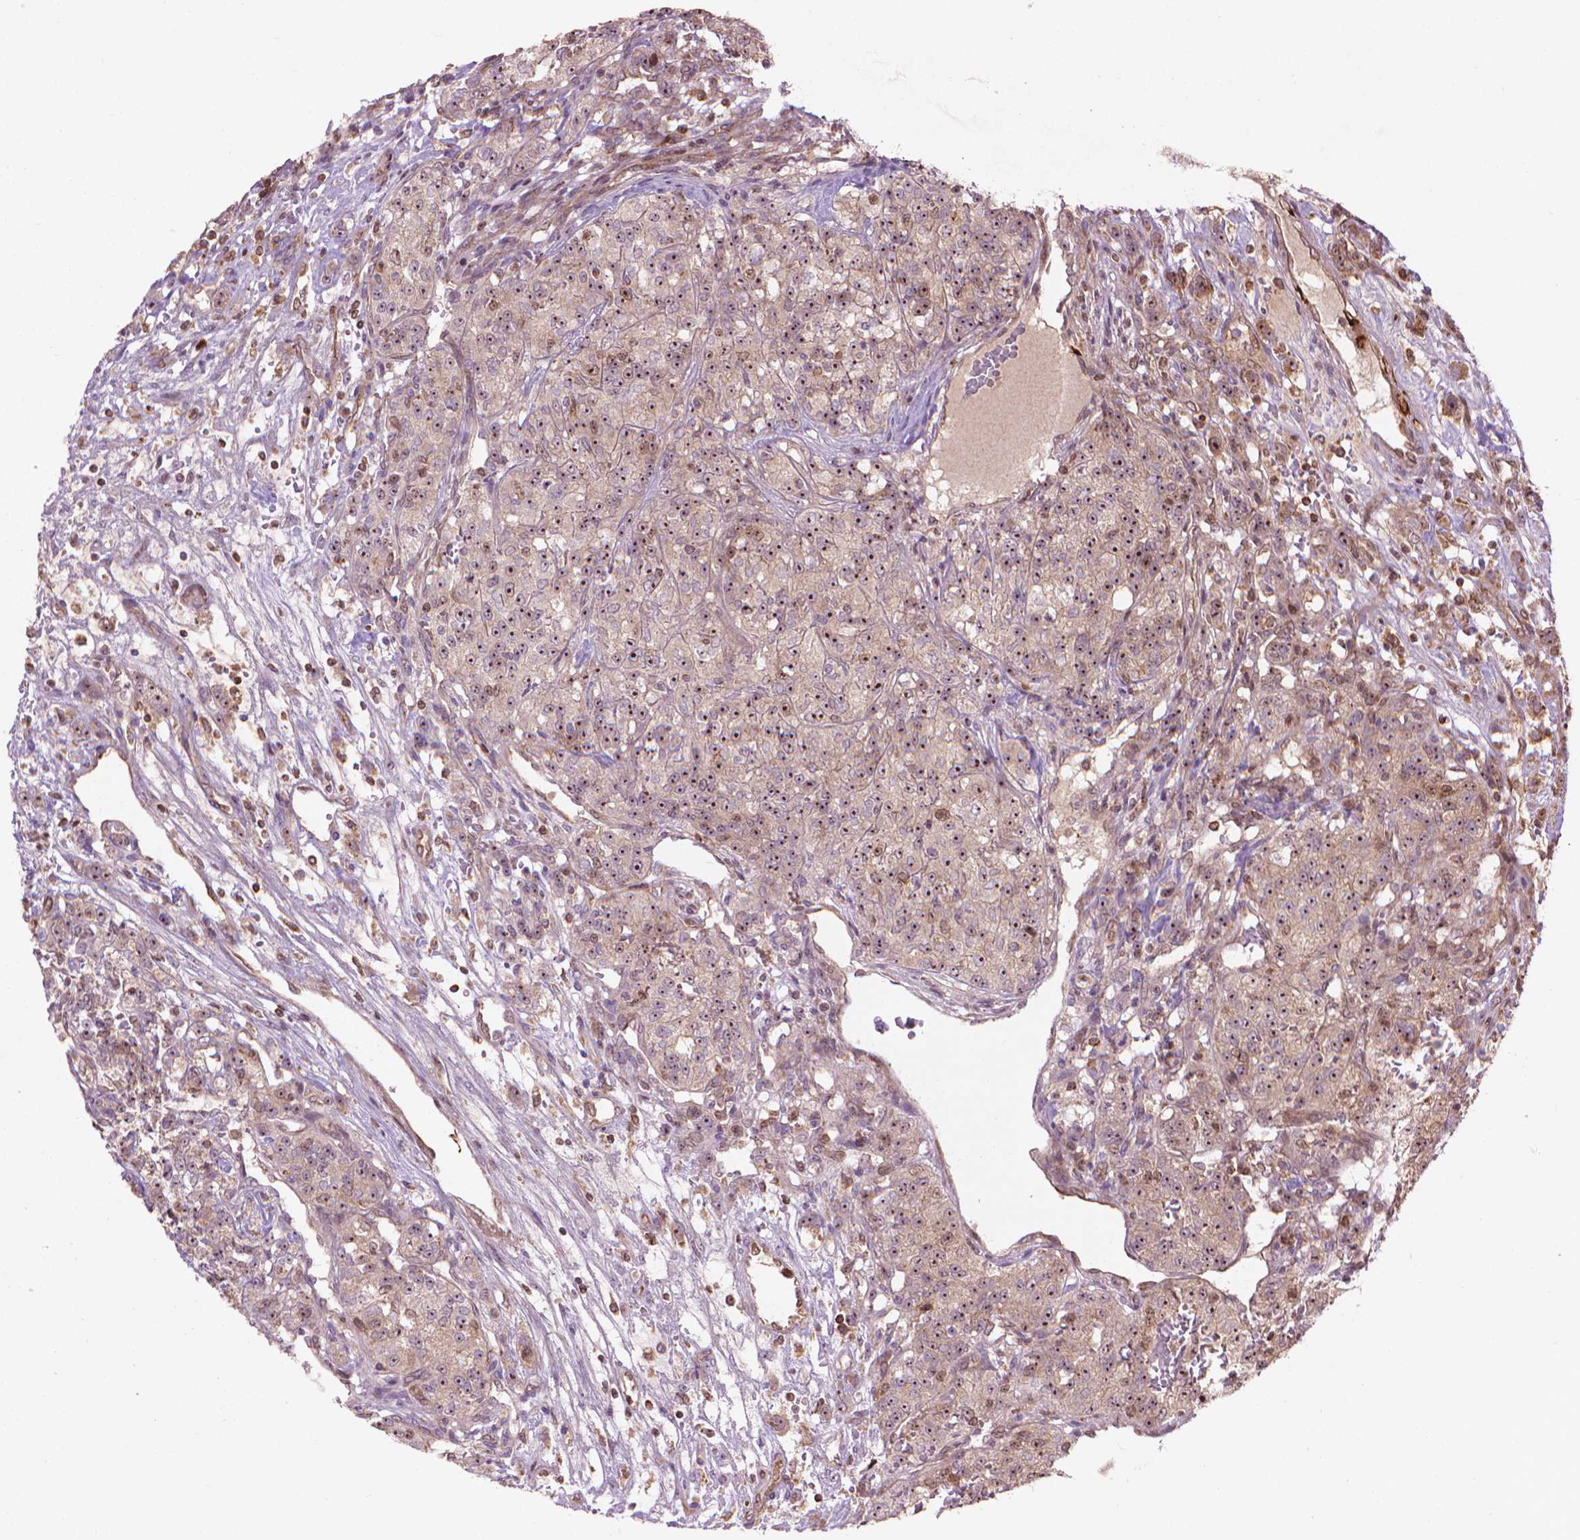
{"staining": {"intensity": "moderate", "quantity": "25%-75%", "location": "nuclear"}, "tissue": "renal cancer", "cell_type": "Tumor cells", "image_type": "cancer", "snomed": [{"axis": "morphology", "description": "Adenocarcinoma, NOS"}, {"axis": "topography", "description": "Kidney"}], "caption": "Tumor cells reveal moderate nuclear staining in approximately 25%-75% of cells in renal cancer. The protein of interest is stained brown, and the nuclei are stained in blue (DAB (3,3'-diaminobenzidine) IHC with brightfield microscopy, high magnification).", "gene": "SMC2", "patient": {"sex": "female", "age": 63}}